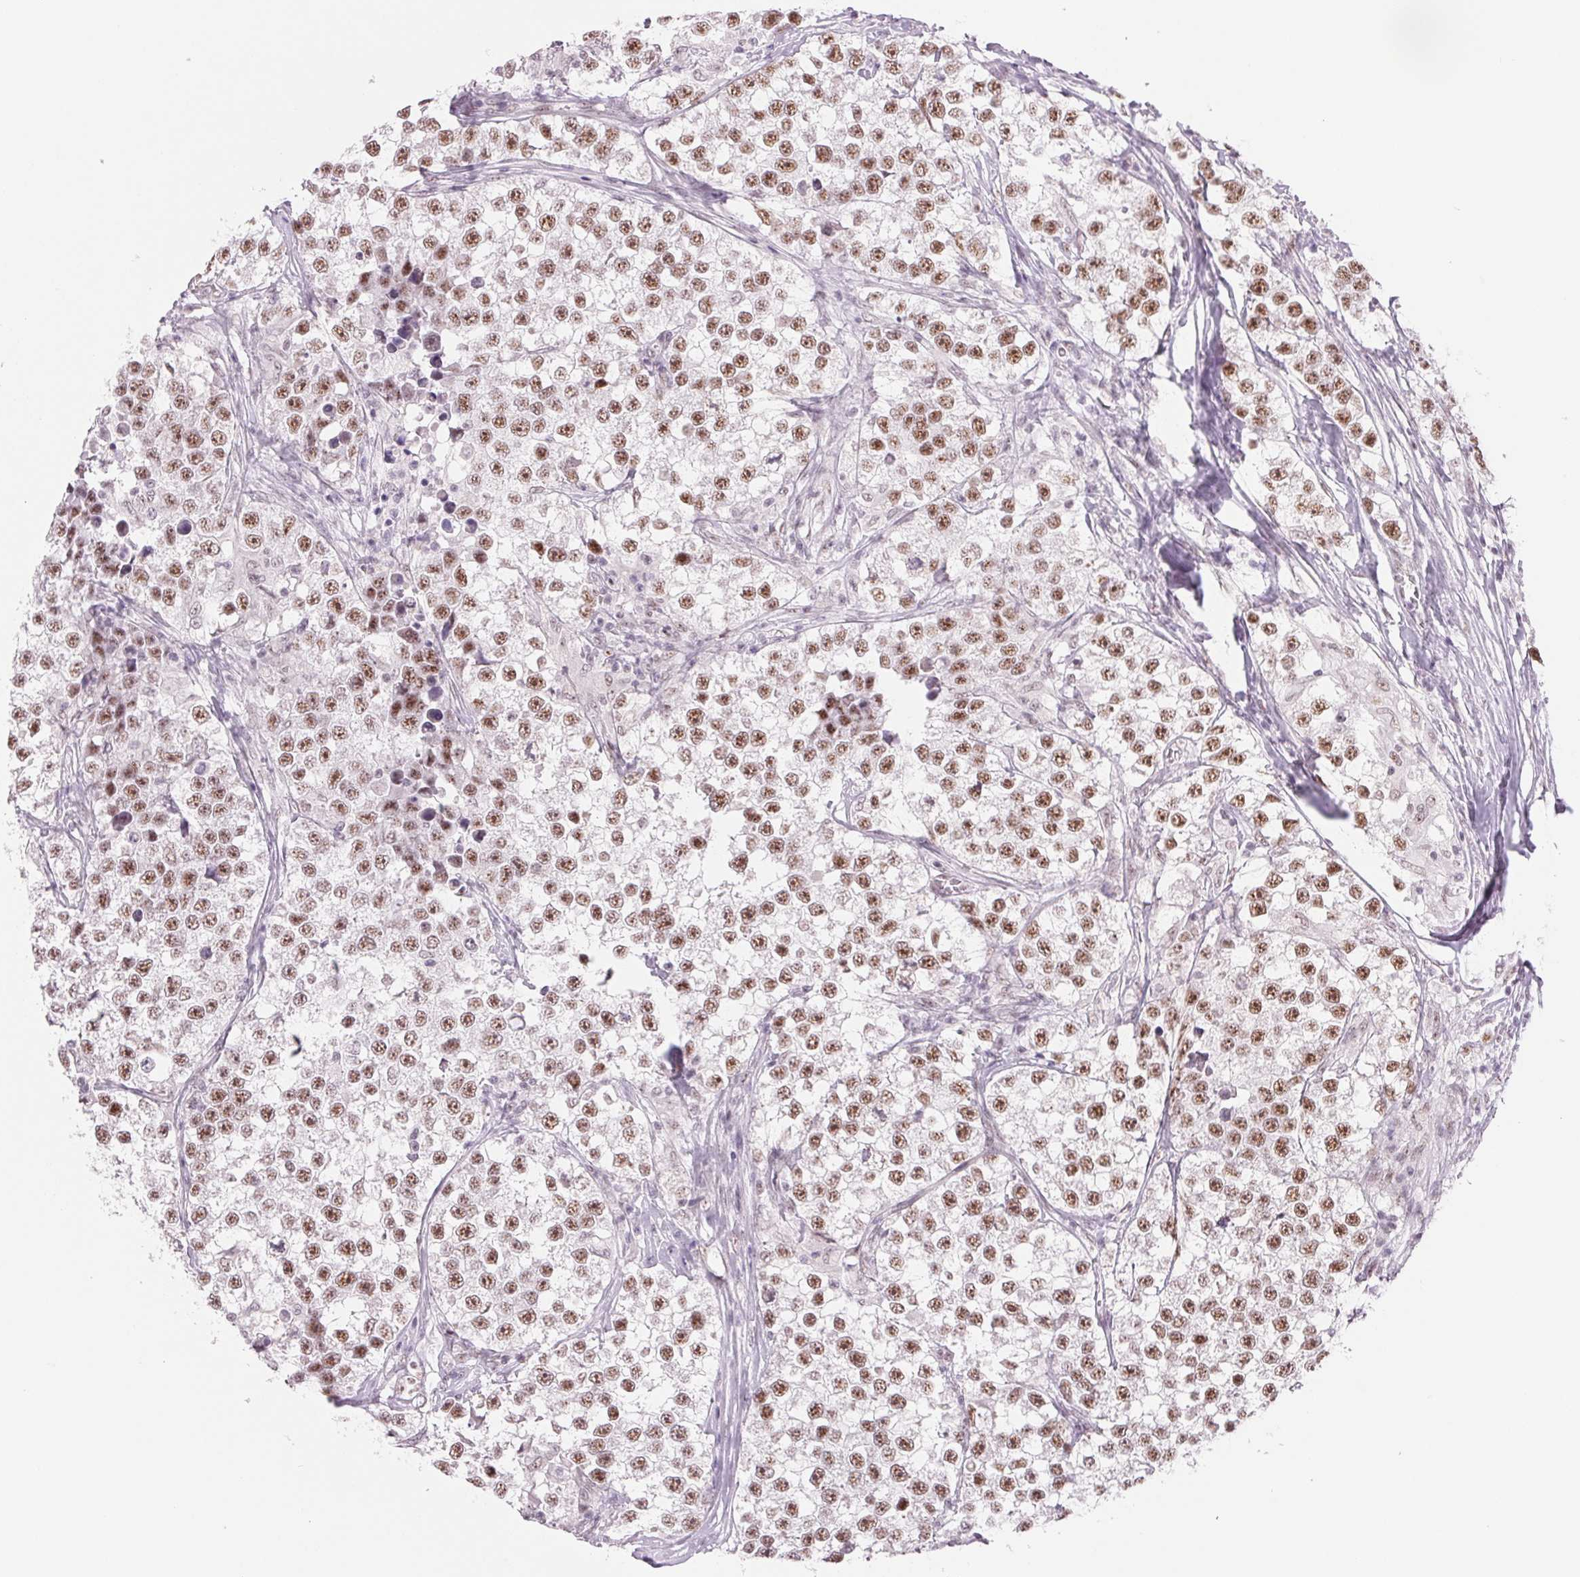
{"staining": {"intensity": "moderate", "quantity": ">75%", "location": "nuclear"}, "tissue": "testis cancer", "cell_type": "Tumor cells", "image_type": "cancer", "snomed": [{"axis": "morphology", "description": "Seminoma, NOS"}, {"axis": "topography", "description": "Testis"}], "caption": "Immunohistochemistry (IHC) of human testis seminoma exhibits medium levels of moderate nuclear positivity in about >75% of tumor cells. (Stains: DAB in brown, nuclei in blue, Microscopy: brightfield microscopy at high magnification).", "gene": "ZC3H14", "patient": {"sex": "male", "age": 46}}